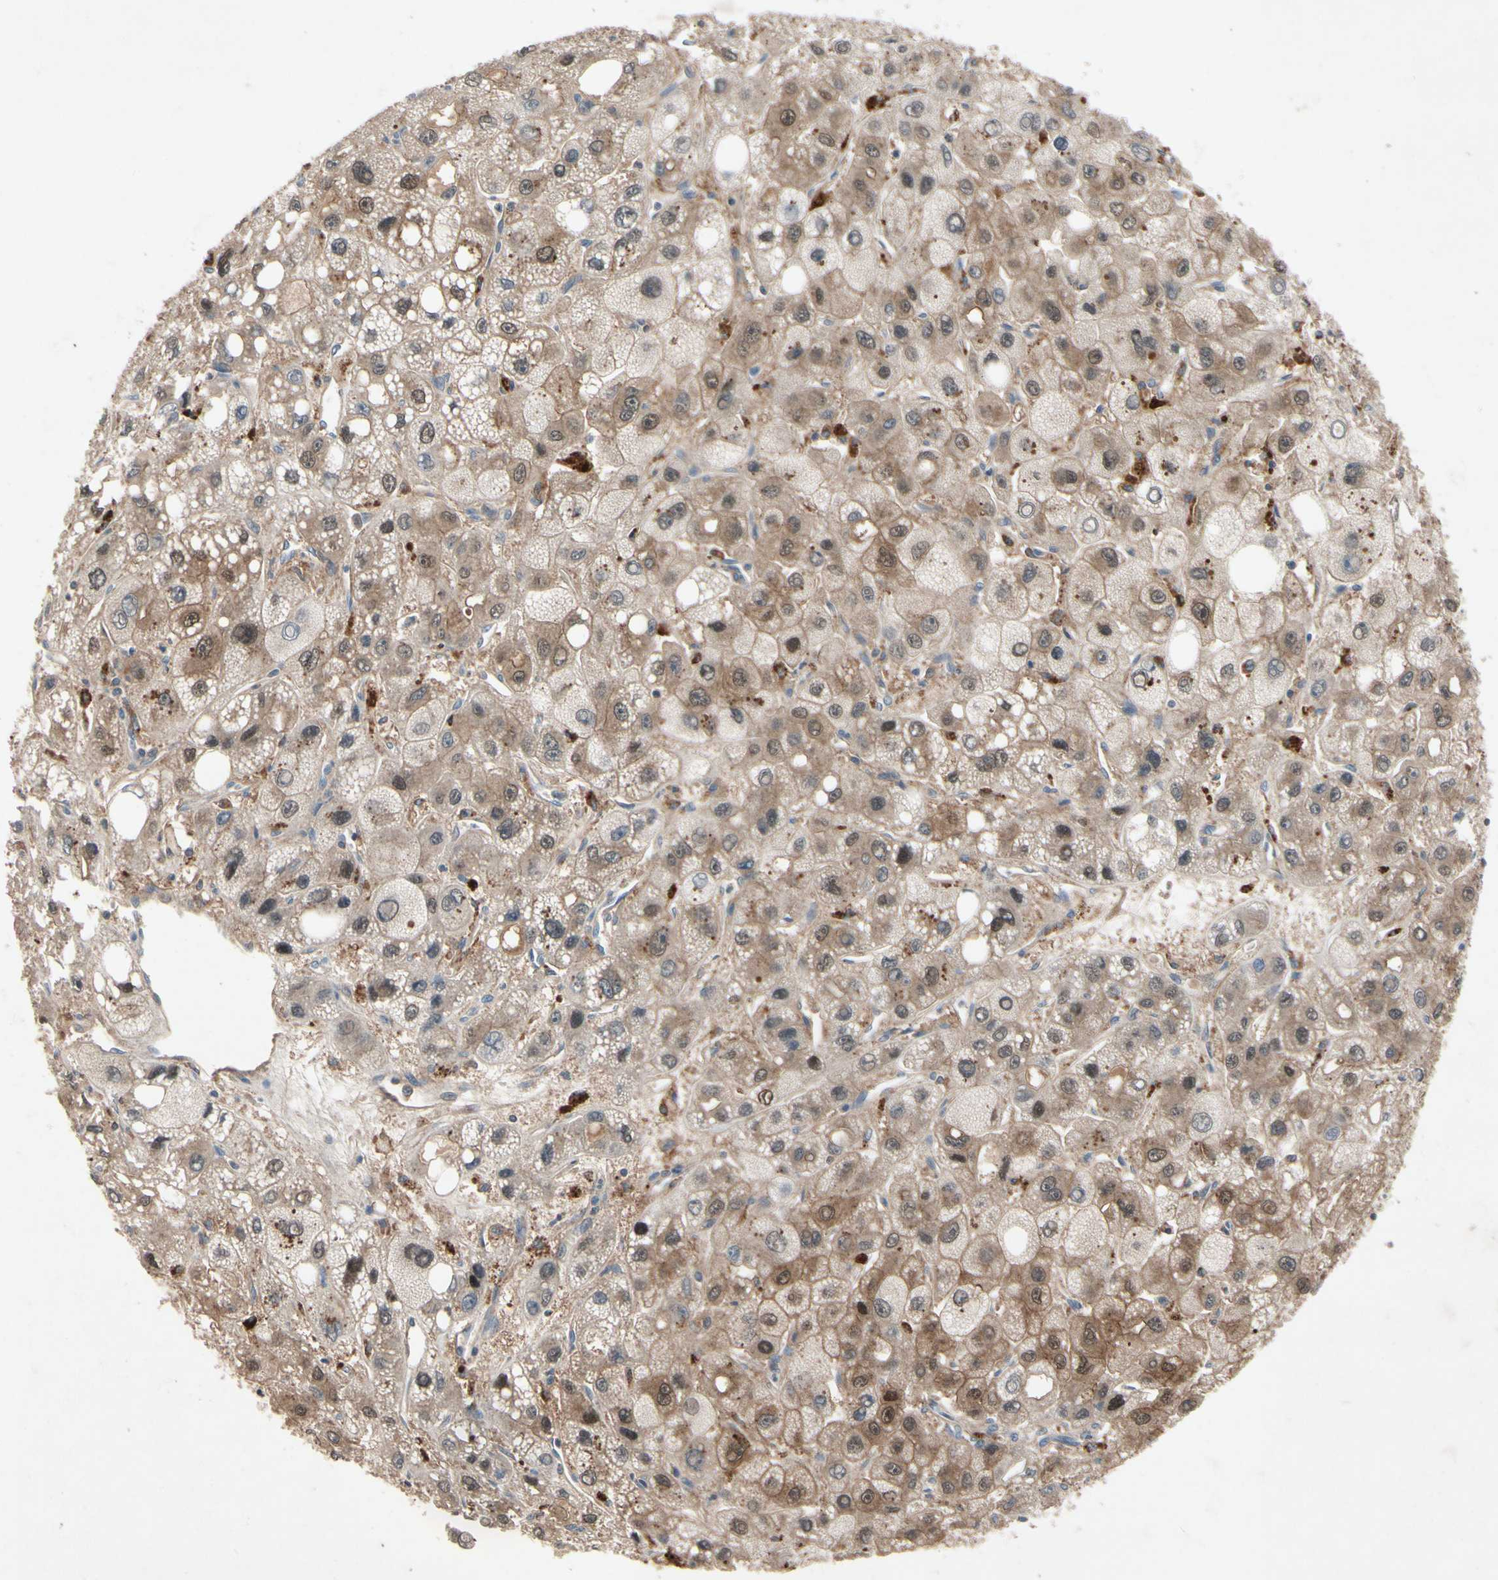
{"staining": {"intensity": "weak", "quantity": ">75%", "location": "cytoplasmic/membranous,nuclear"}, "tissue": "liver cancer", "cell_type": "Tumor cells", "image_type": "cancer", "snomed": [{"axis": "morphology", "description": "Carcinoma, Hepatocellular, NOS"}, {"axis": "topography", "description": "Liver"}], "caption": "Immunohistochemical staining of human liver hepatocellular carcinoma shows low levels of weak cytoplasmic/membranous and nuclear expression in about >75% of tumor cells. Immunohistochemistry stains the protein of interest in brown and the nuclei are stained blue.", "gene": "IL1RL1", "patient": {"sex": "male", "age": 55}}